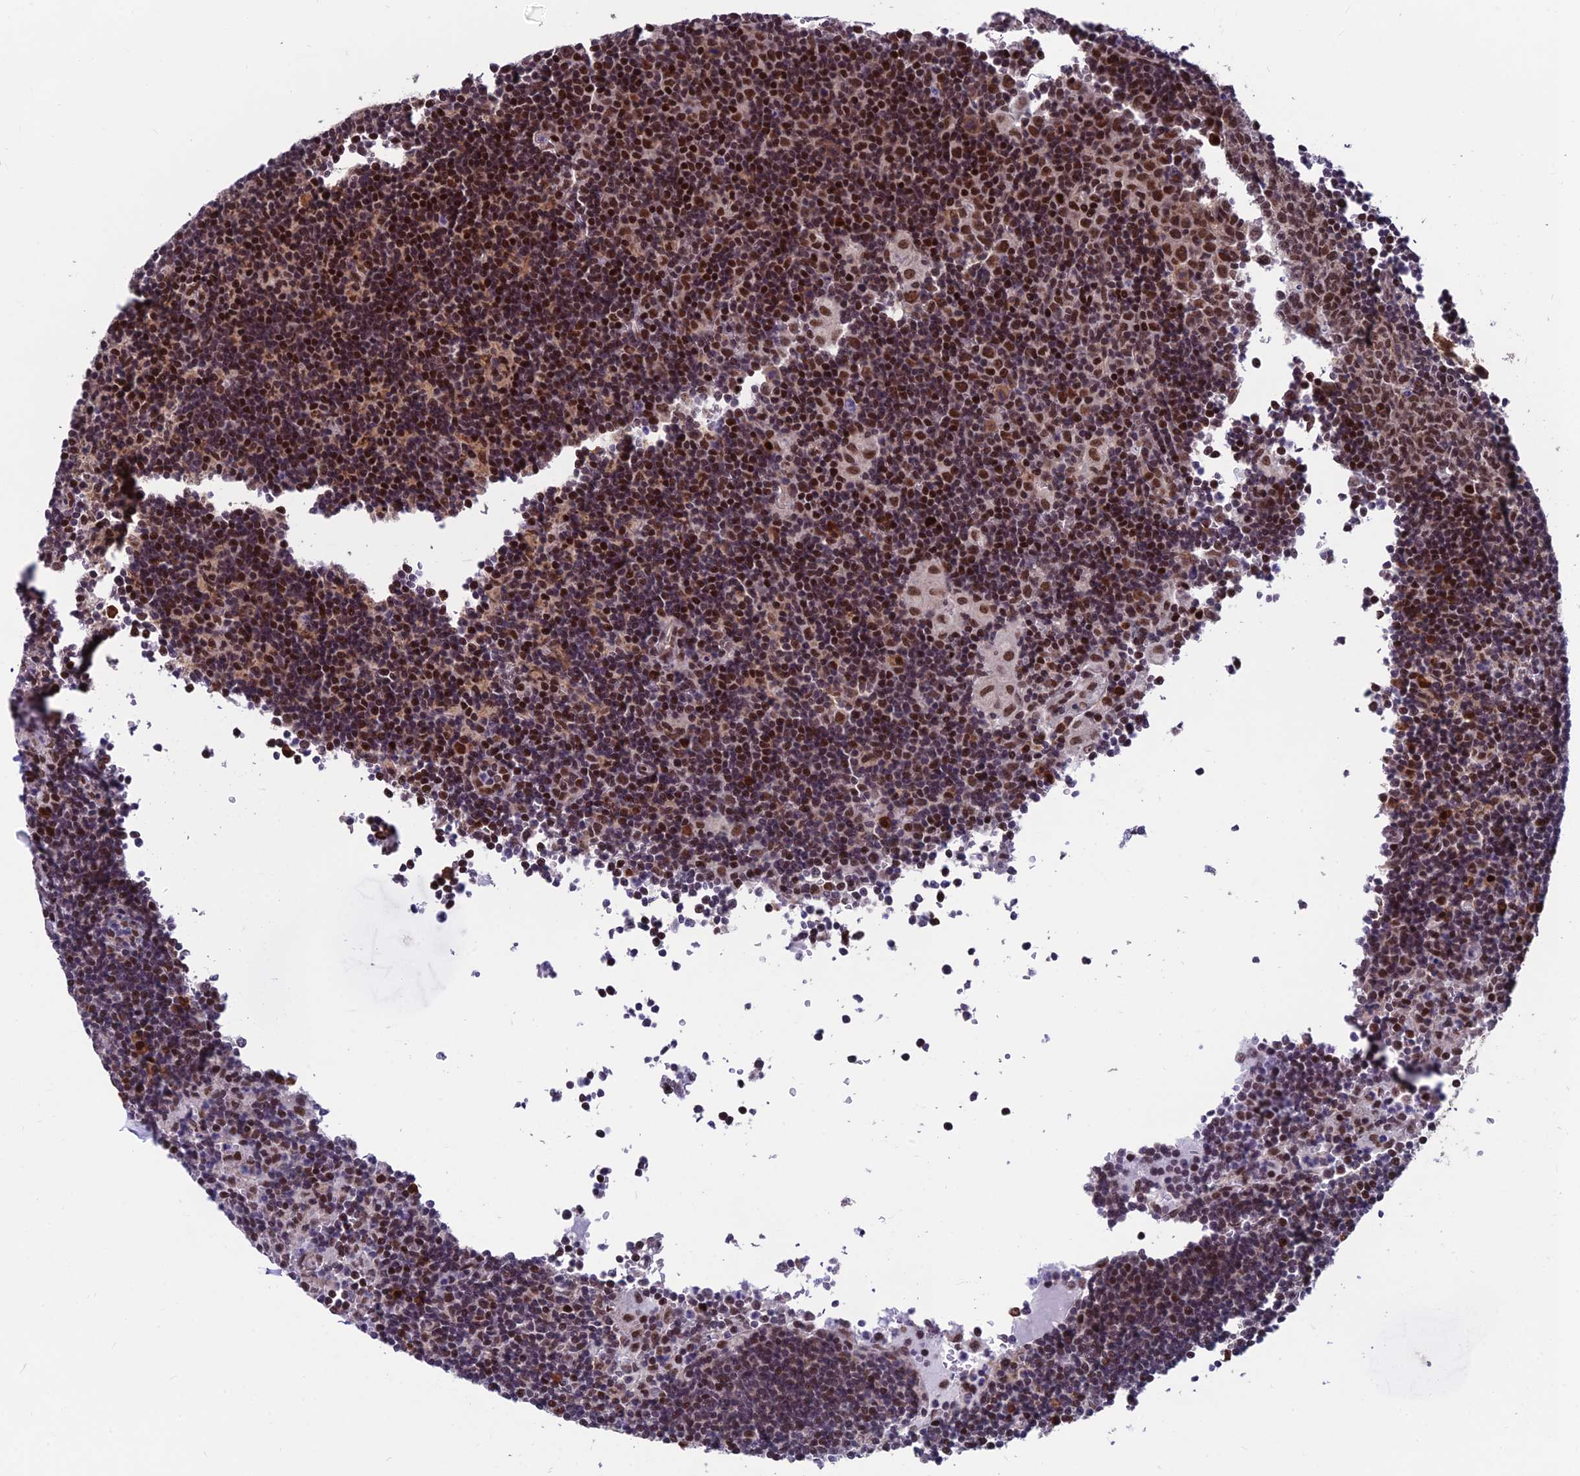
{"staining": {"intensity": "weak", "quantity": "25%-75%", "location": "nuclear"}, "tissue": "lymph node", "cell_type": "Germinal center cells", "image_type": "normal", "snomed": [{"axis": "morphology", "description": "Normal tissue, NOS"}, {"axis": "topography", "description": "Lymph node"}], "caption": "Immunohistochemical staining of benign human lymph node displays low levels of weak nuclear staining in about 25%-75% of germinal center cells. (DAB (3,3'-diaminobenzidine) IHC with brightfield microscopy, high magnification).", "gene": "KIAA1191", "patient": {"sex": "female", "age": 32}}